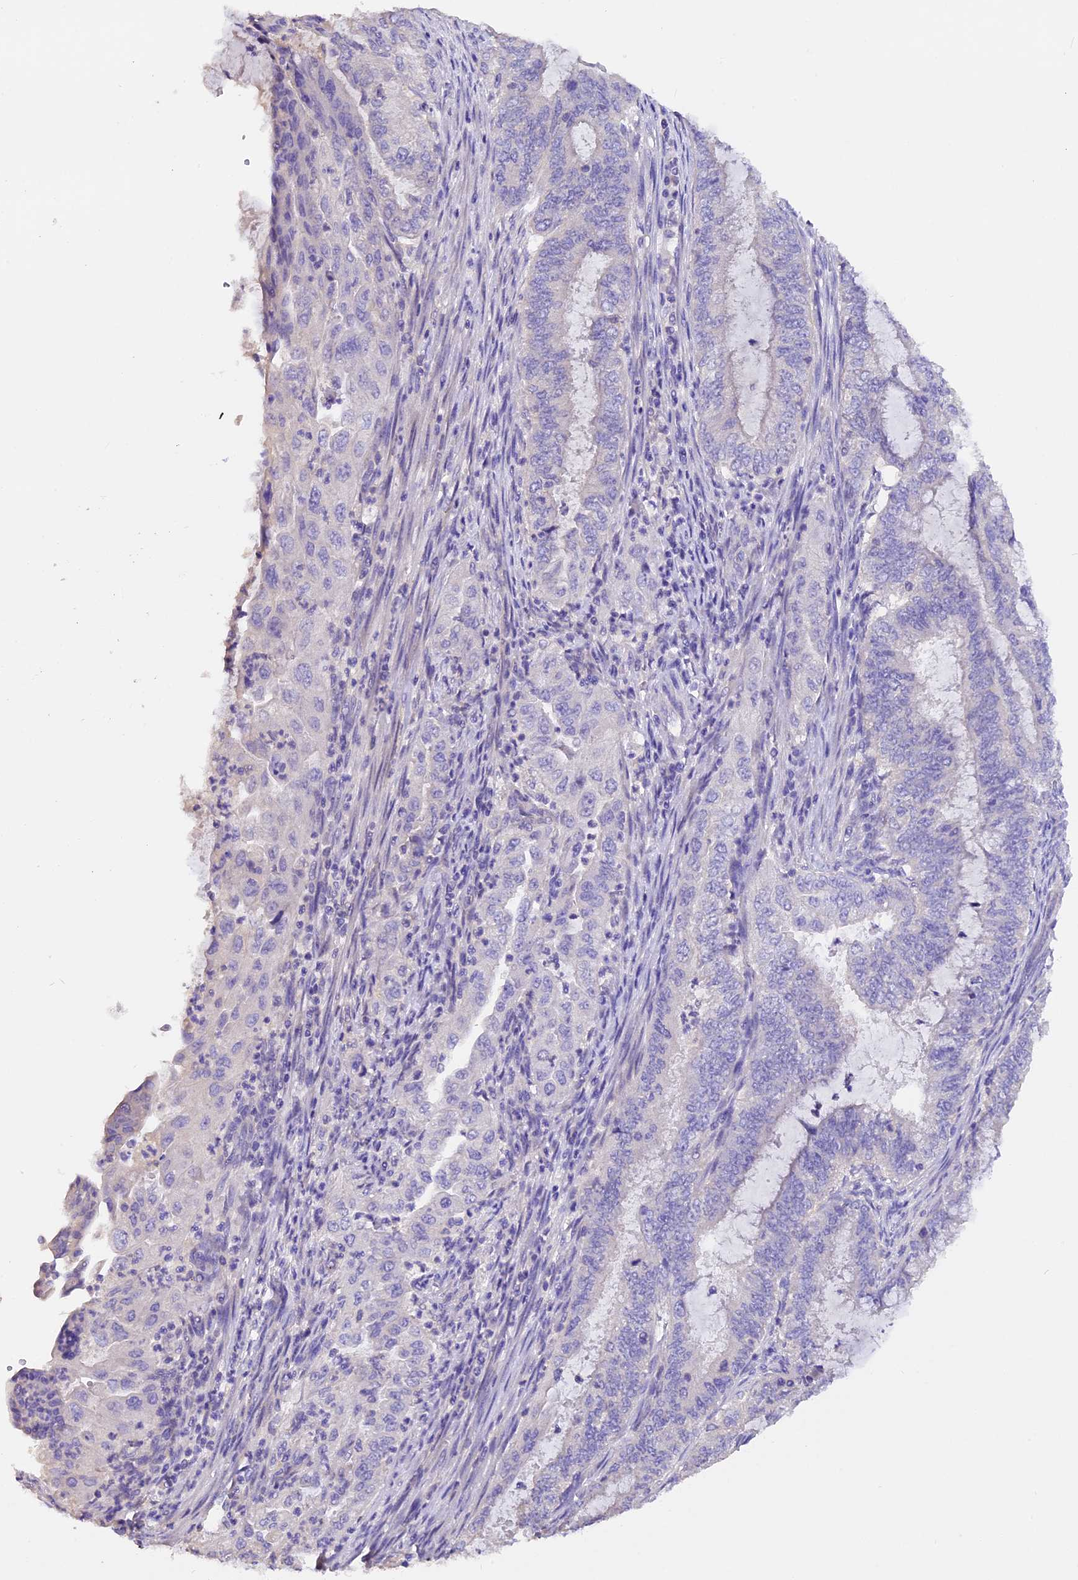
{"staining": {"intensity": "negative", "quantity": "none", "location": "none"}, "tissue": "endometrial cancer", "cell_type": "Tumor cells", "image_type": "cancer", "snomed": [{"axis": "morphology", "description": "Adenocarcinoma, NOS"}, {"axis": "topography", "description": "Endometrium"}], "caption": "IHC image of human endometrial adenocarcinoma stained for a protein (brown), which displays no staining in tumor cells.", "gene": "AP3B2", "patient": {"sex": "female", "age": 51}}